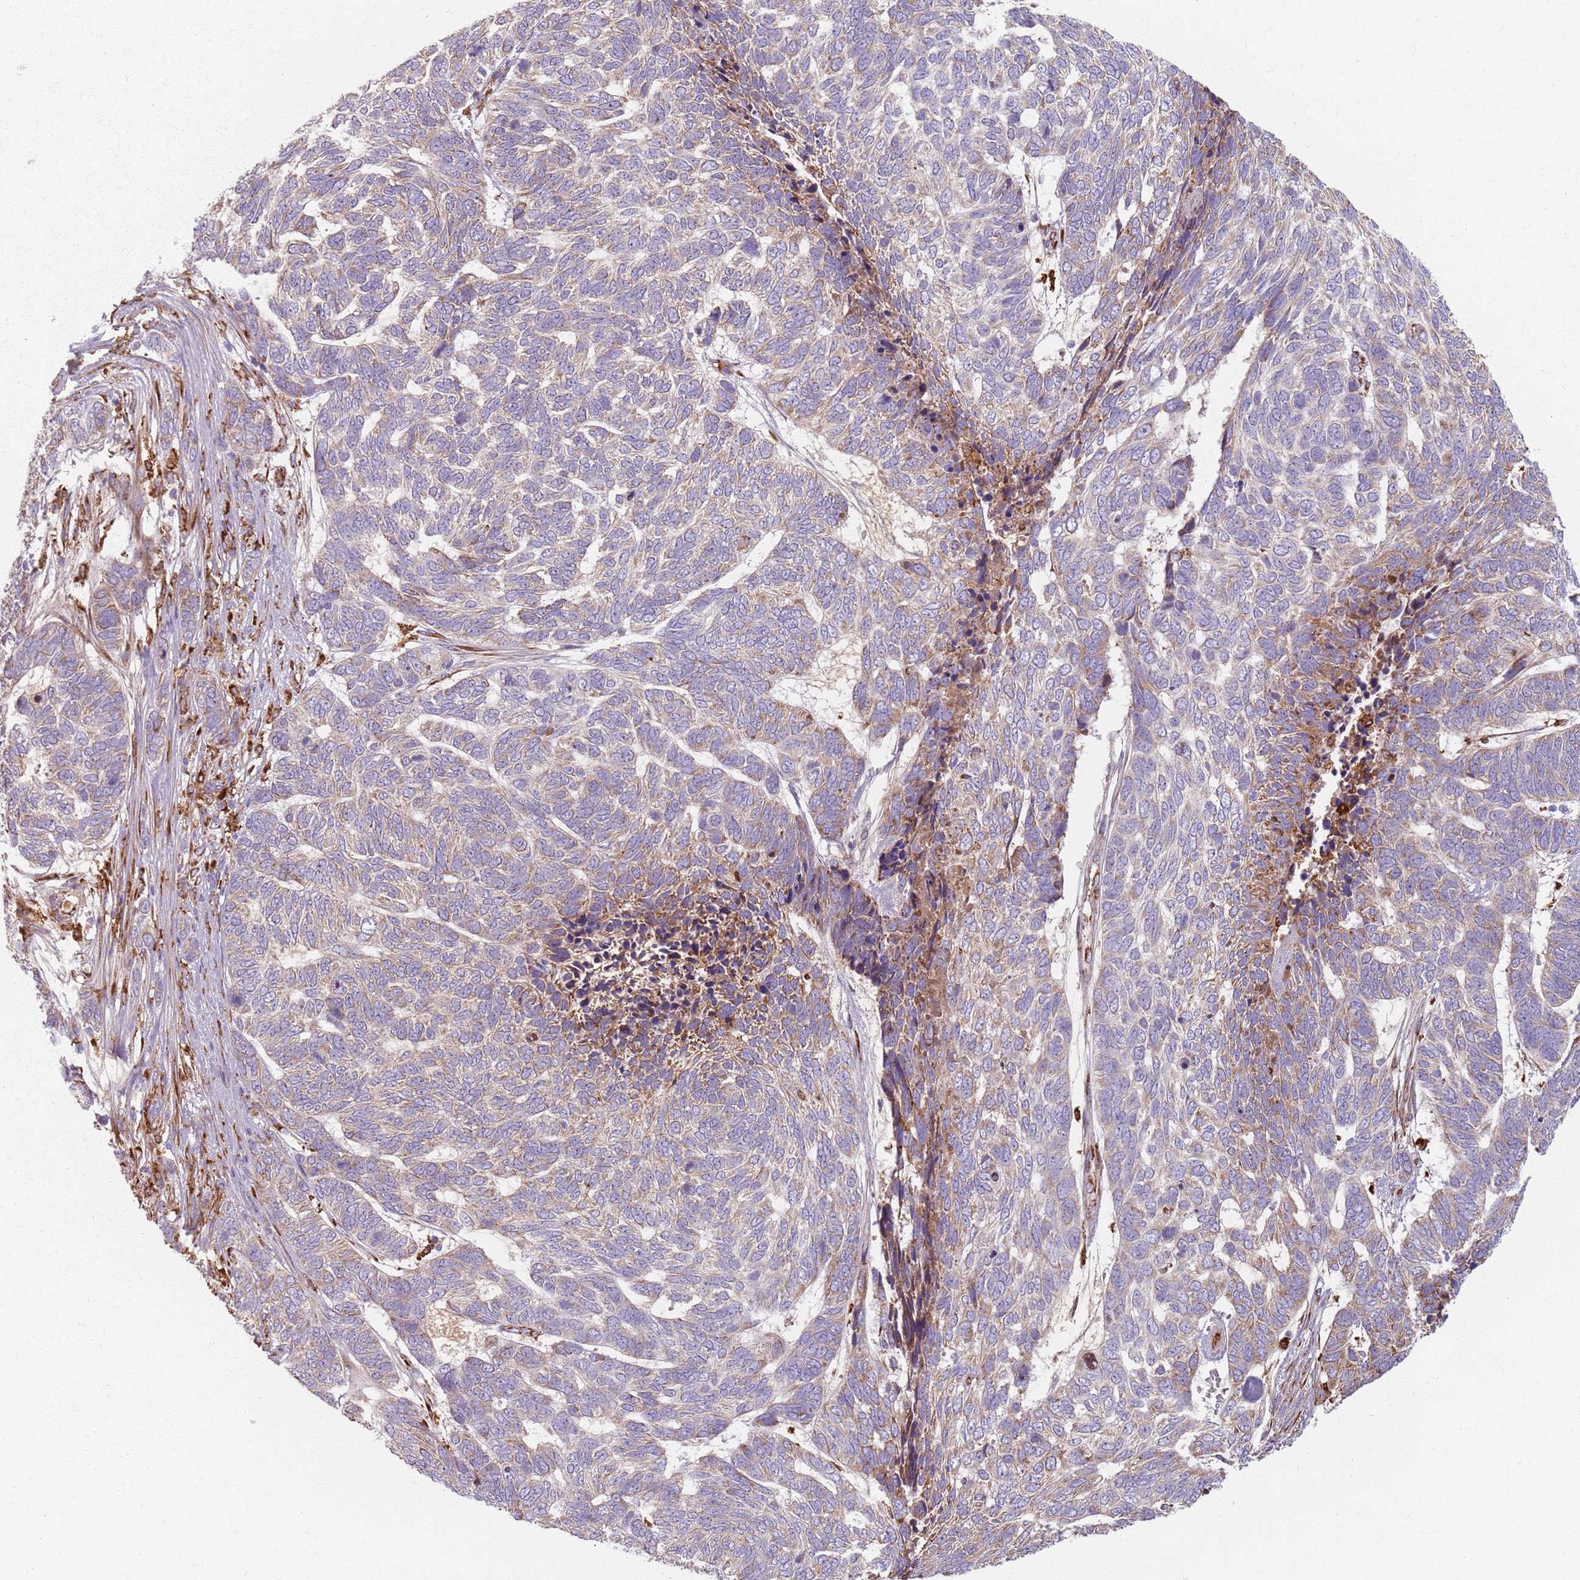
{"staining": {"intensity": "moderate", "quantity": "<25%", "location": "cytoplasmic/membranous"}, "tissue": "skin cancer", "cell_type": "Tumor cells", "image_type": "cancer", "snomed": [{"axis": "morphology", "description": "Basal cell carcinoma"}, {"axis": "topography", "description": "Skin"}], "caption": "Protein expression analysis of human basal cell carcinoma (skin) reveals moderate cytoplasmic/membranous staining in approximately <25% of tumor cells. (DAB (3,3'-diaminobenzidine) IHC, brown staining for protein, blue staining for nuclei).", "gene": "COLGALT1", "patient": {"sex": "female", "age": 65}}